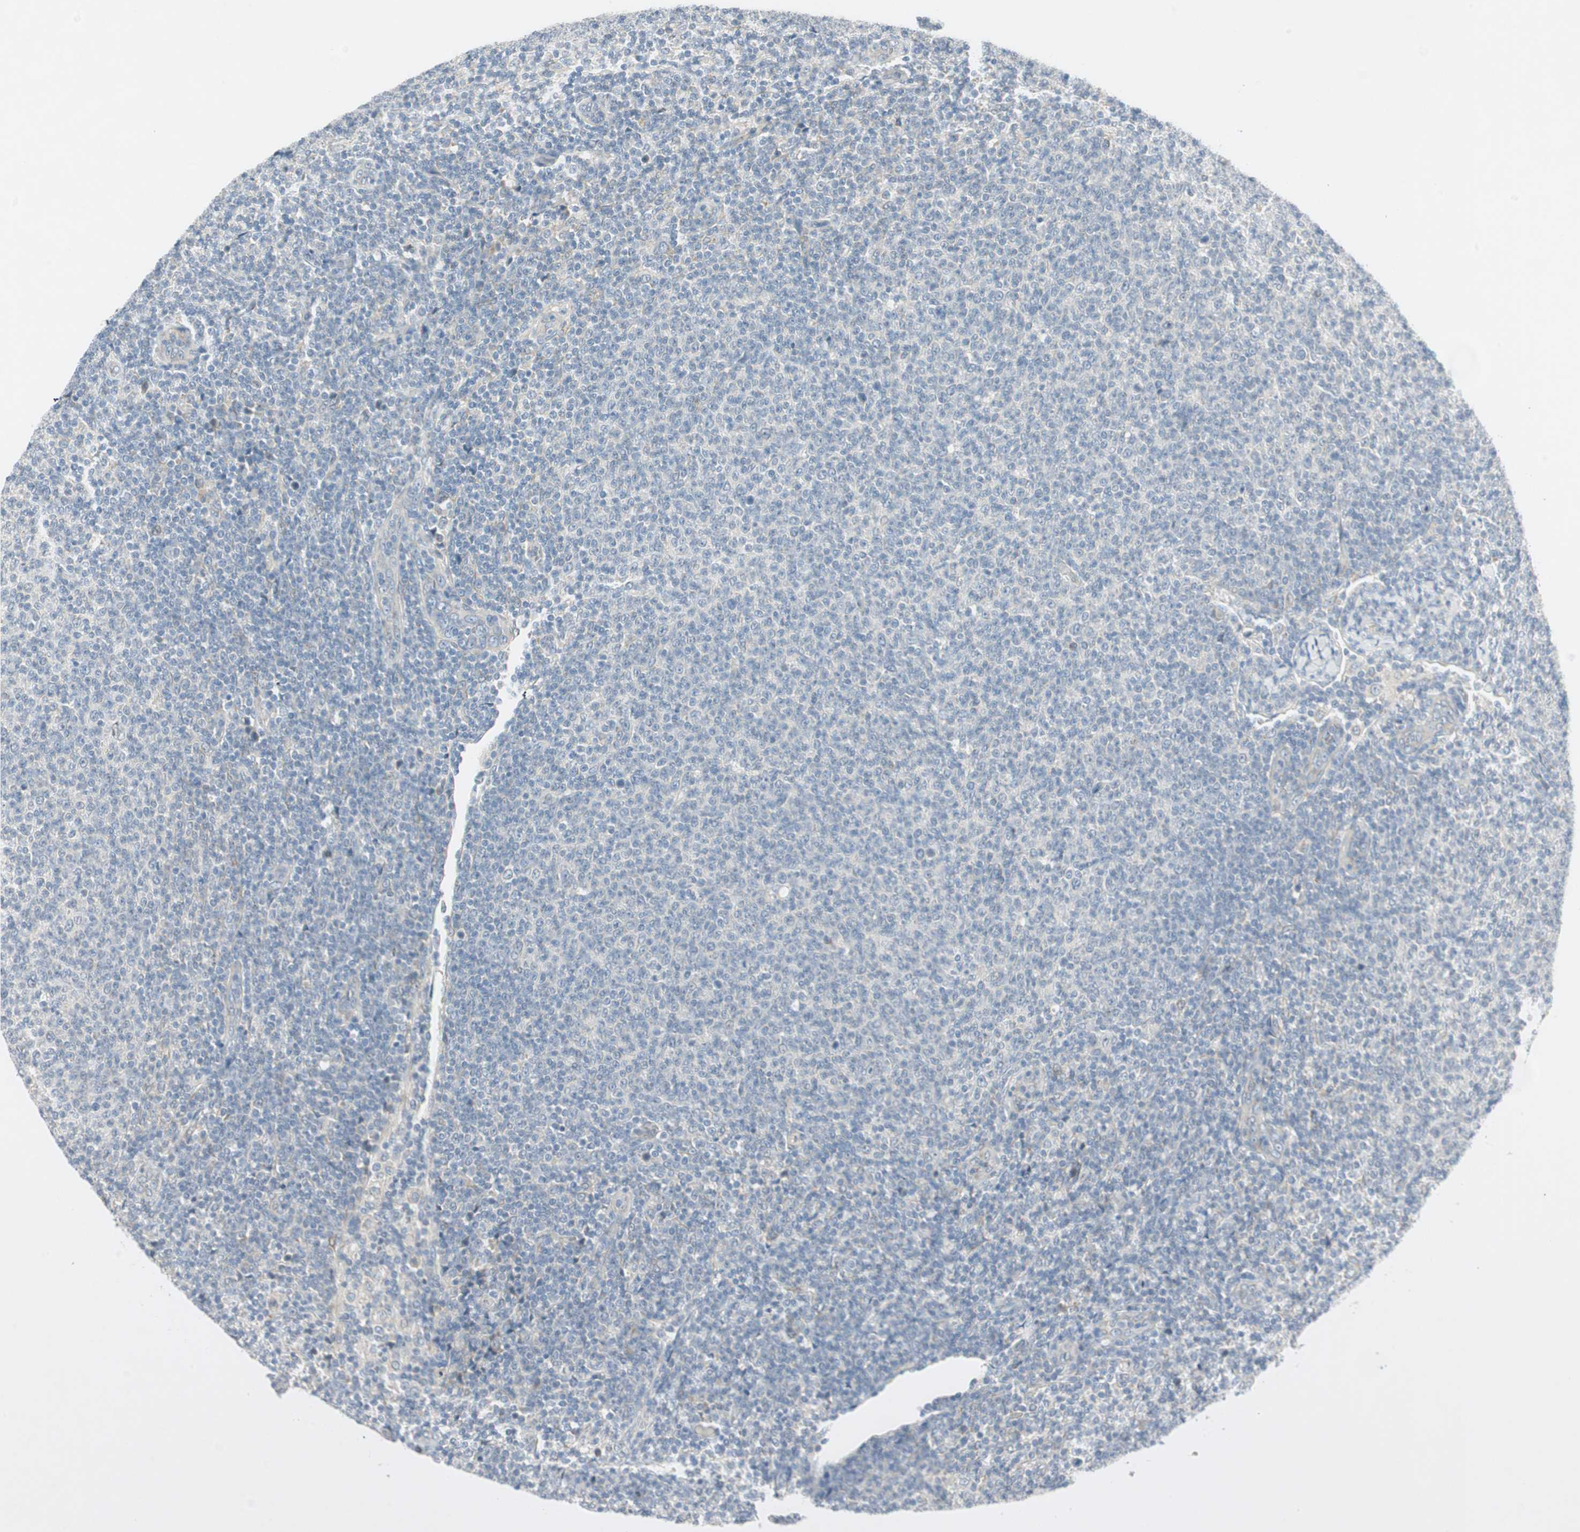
{"staining": {"intensity": "negative", "quantity": "none", "location": "none"}, "tissue": "lymphoma", "cell_type": "Tumor cells", "image_type": "cancer", "snomed": [{"axis": "morphology", "description": "Malignant lymphoma, non-Hodgkin's type, Low grade"}, {"axis": "topography", "description": "Lymph node"}], "caption": "Tumor cells show no significant staining in malignant lymphoma, non-Hodgkin's type (low-grade).", "gene": "STON1-GTF2A1L", "patient": {"sex": "male", "age": 66}}